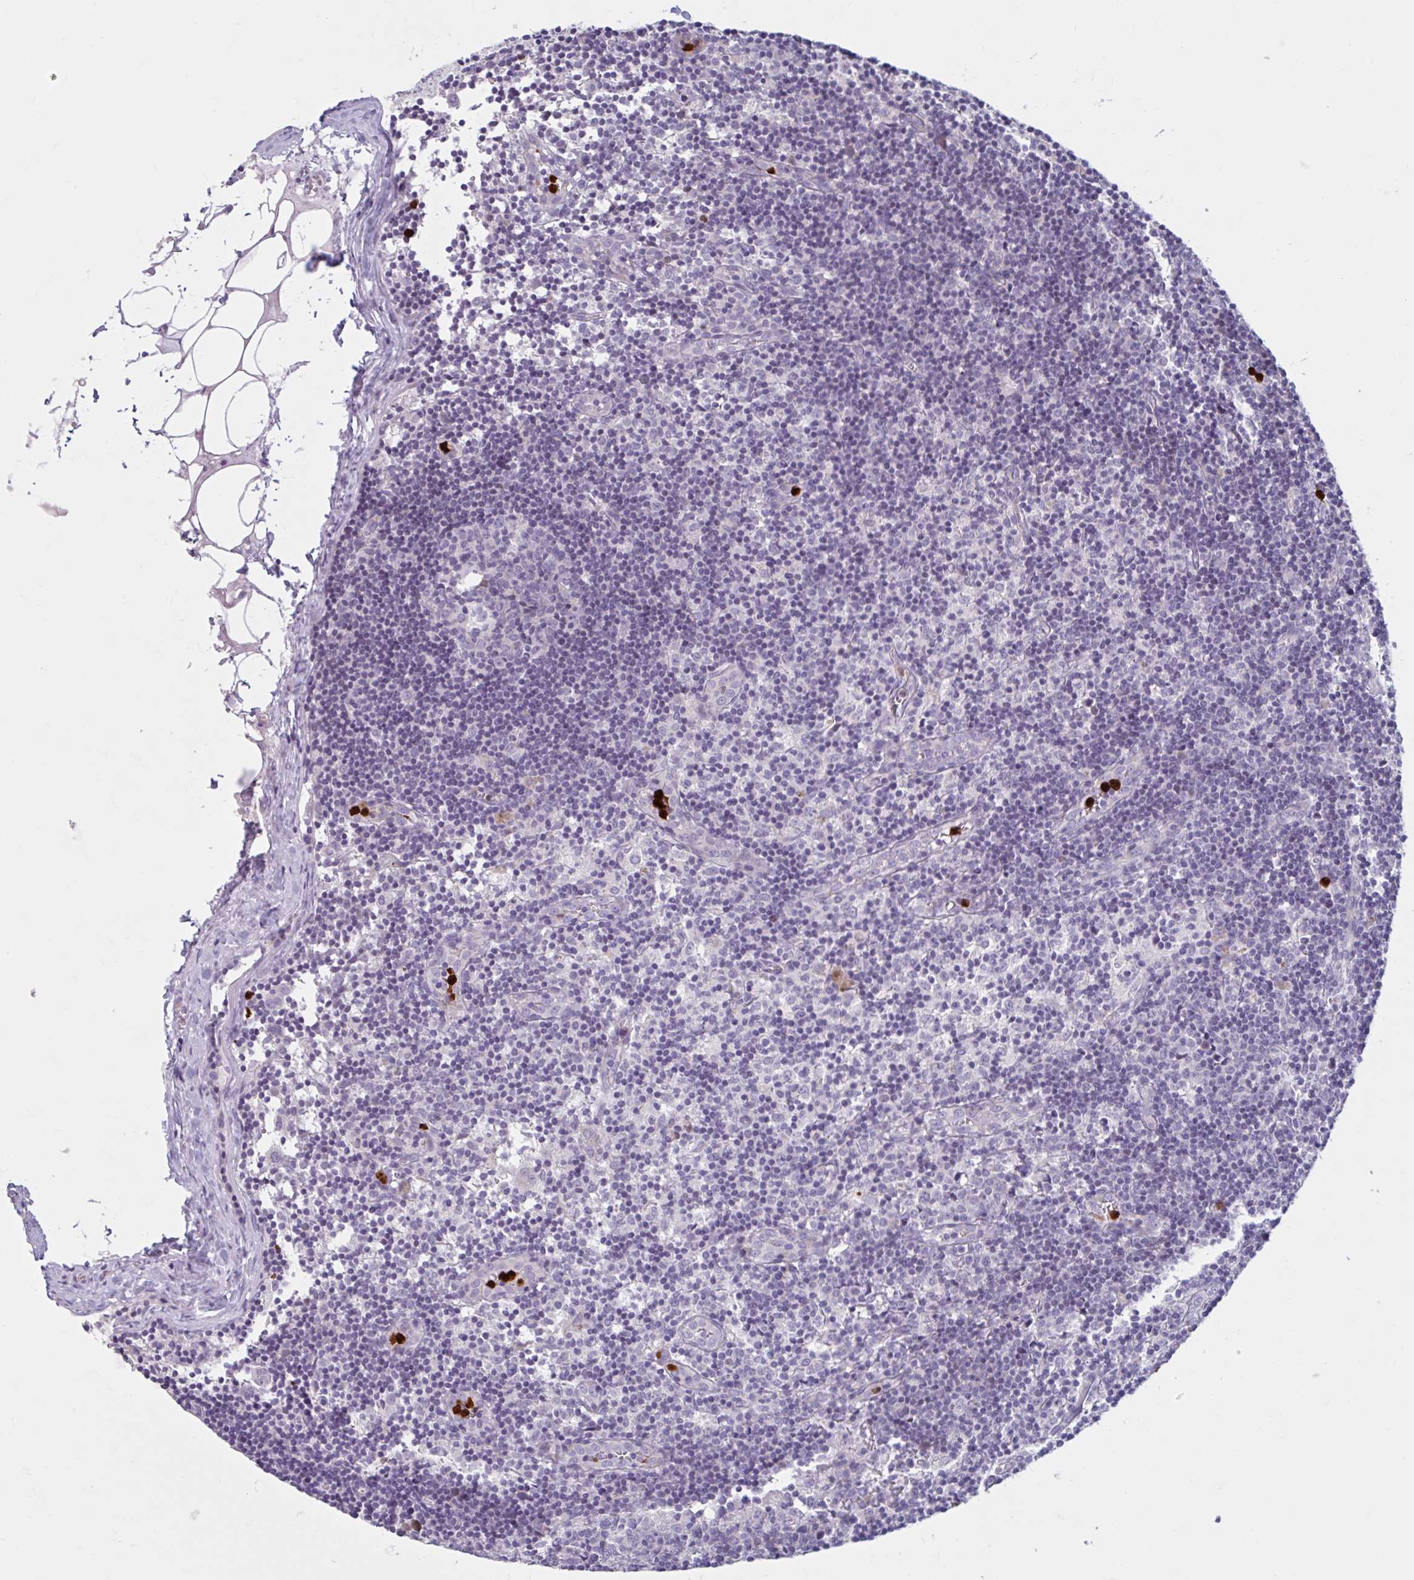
{"staining": {"intensity": "negative", "quantity": "none", "location": "none"}, "tissue": "lymph node", "cell_type": "Germinal center cells", "image_type": "normal", "snomed": [{"axis": "morphology", "description": "Normal tissue, NOS"}, {"axis": "topography", "description": "Lymph node"}], "caption": "The immunohistochemistry micrograph has no significant positivity in germinal center cells of lymph node.", "gene": "CEP120", "patient": {"sex": "female", "age": 45}}